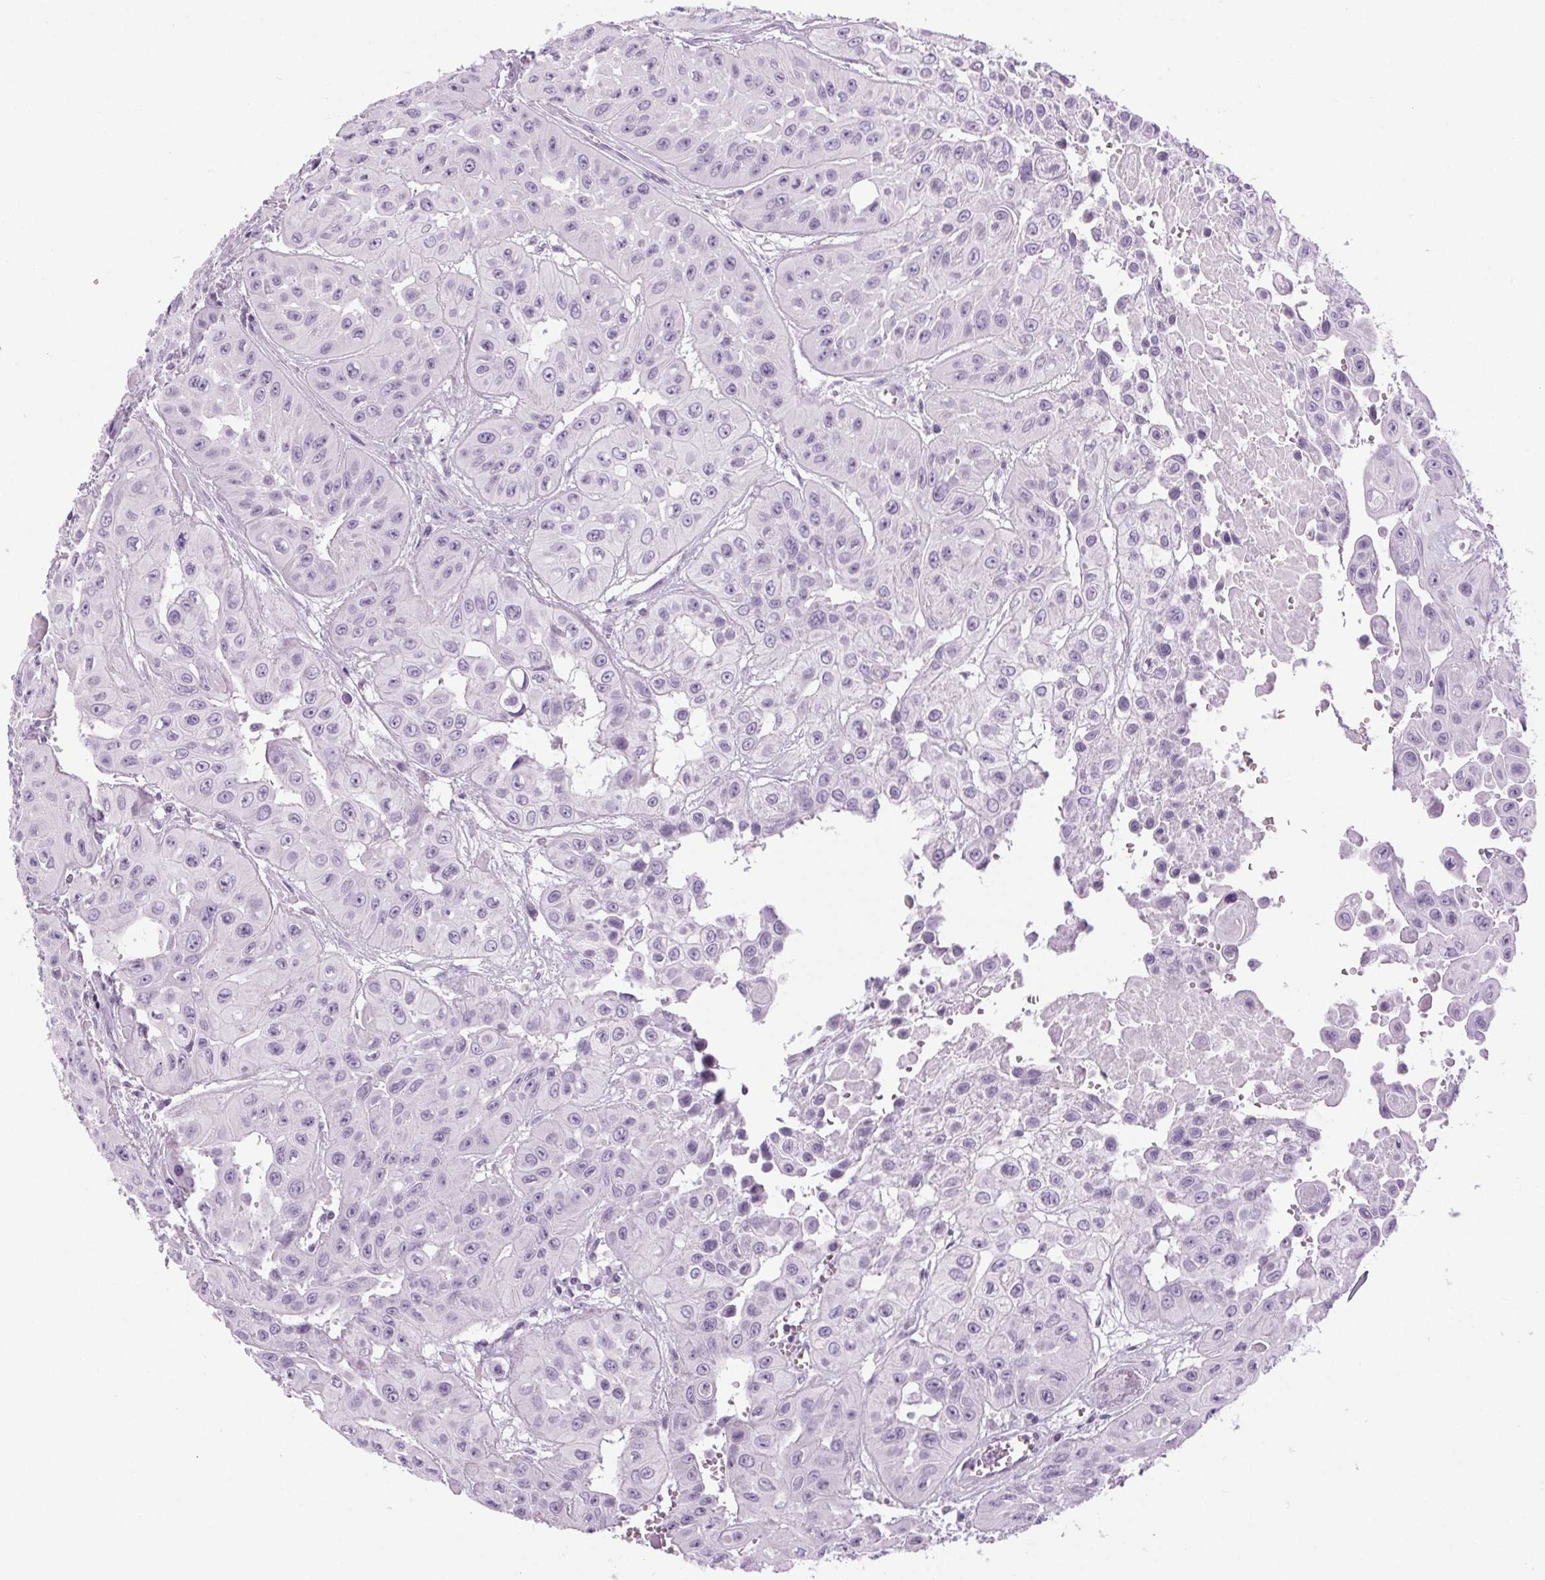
{"staining": {"intensity": "negative", "quantity": "none", "location": "none"}, "tissue": "head and neck cancer", "cell_type": "Tumor cells", "image_type": "cancer", "snomed": [{"axis": "morphology", "description": "Adenocarcinoma, NOS"}, {"axis": "topography", "description": "Head-Neck"}], "caption": "Tumor cells show no significant protein expression in head and neck cancer.", "gene": "LRP2", "patient": {"sex": "male", "age": 73}}